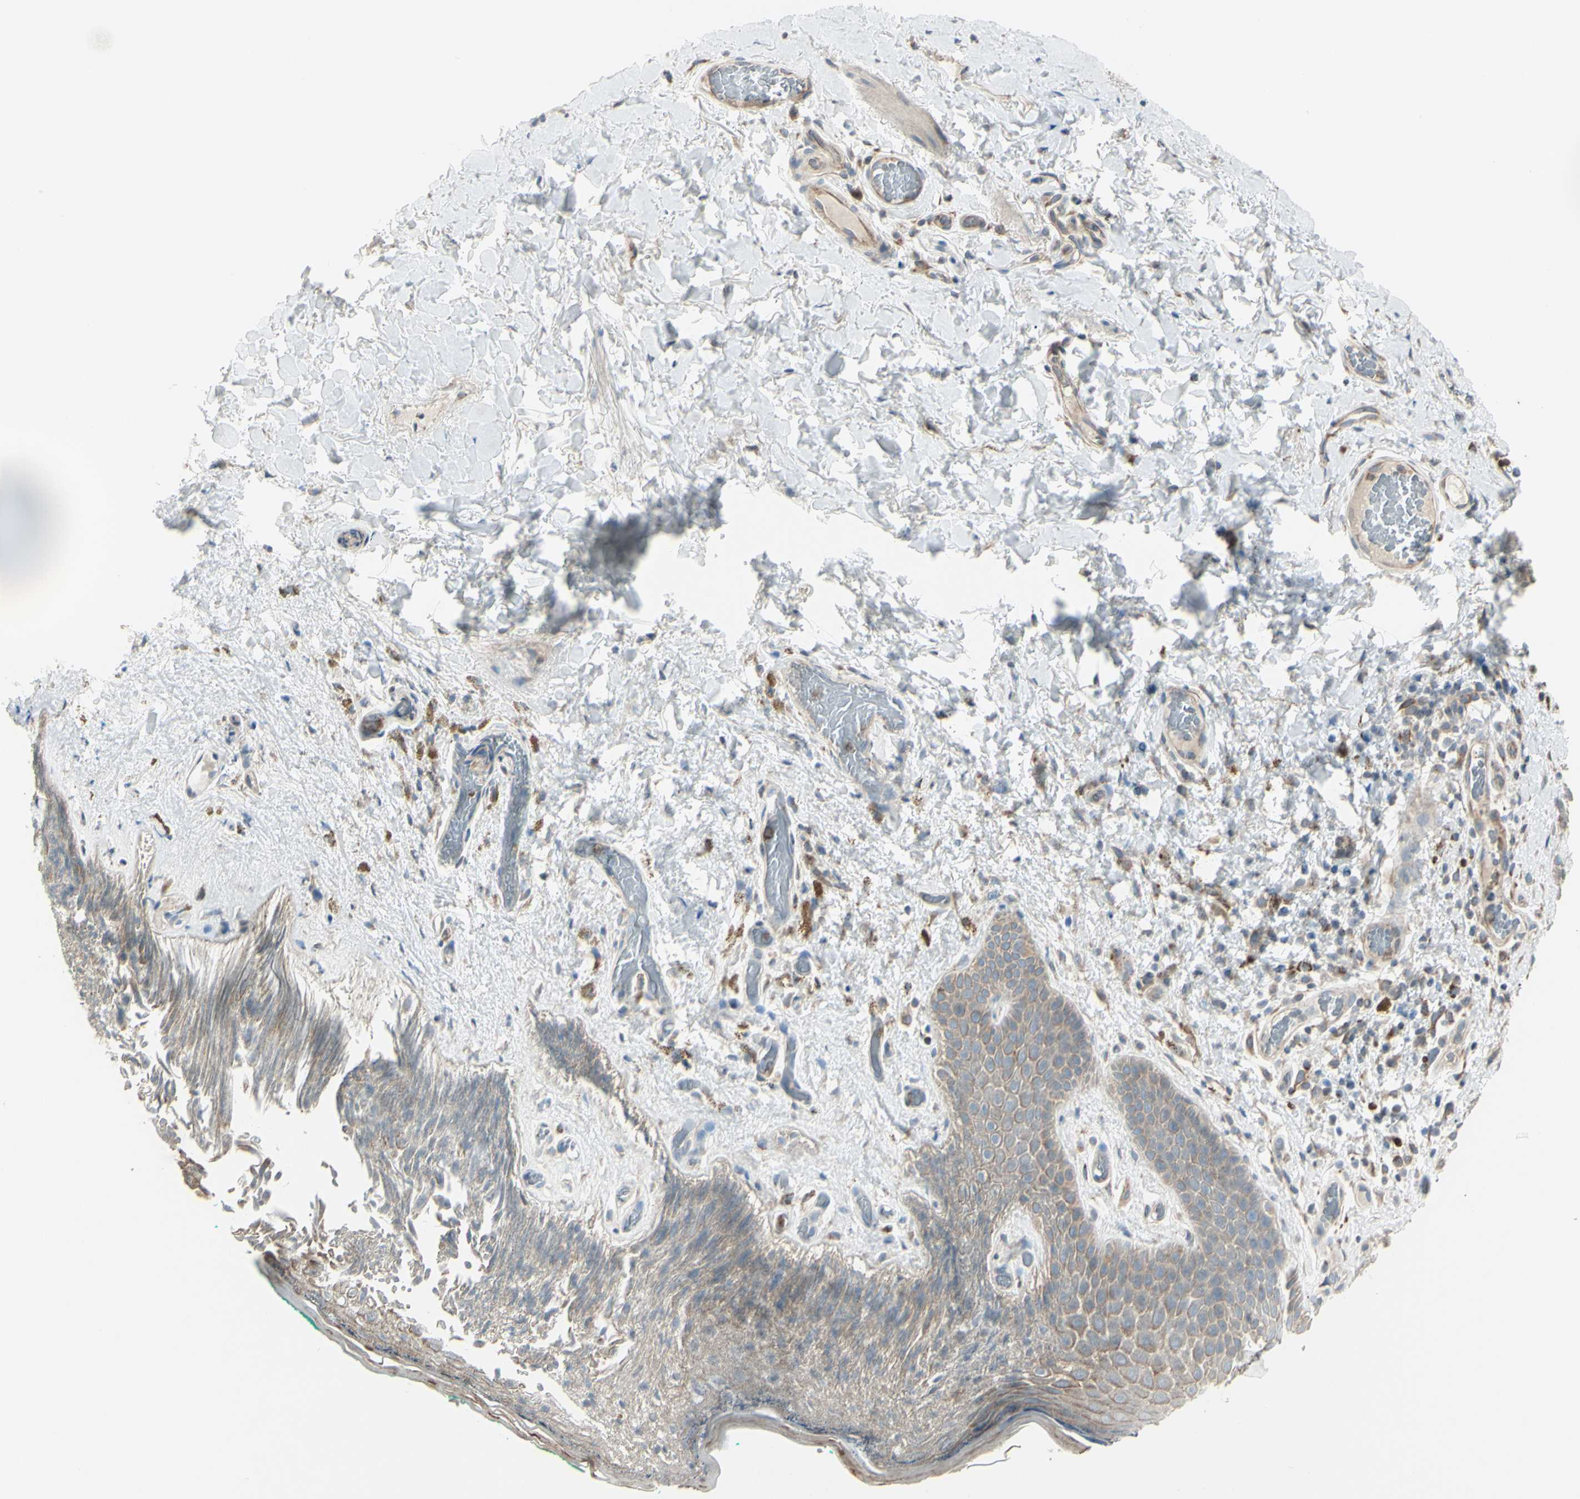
{"staining": {"intensity": "weak", "quantity": ">75%", "location": "cytoplasmic/membranous"}, "tissue": "skin", "cell_type": "Epidermal cells", "image_type": "normal", "snomed": [{"axis": "morphology", "description": "Normal tissue, NOS"}, {"axis": "topography", "description": "Anal"}], "caption": "DAB (3,3'-diaminobenzidine) immunohistochemical staining of benign skin reveals weak cytoplasmic/membranous protein staining in approximately >75% of epidermal cells. (Brightfield microscopy of DAB IHC at high magnification).", "gene": "LMTK2", "patient": {"sex": "male", "age": 74}}